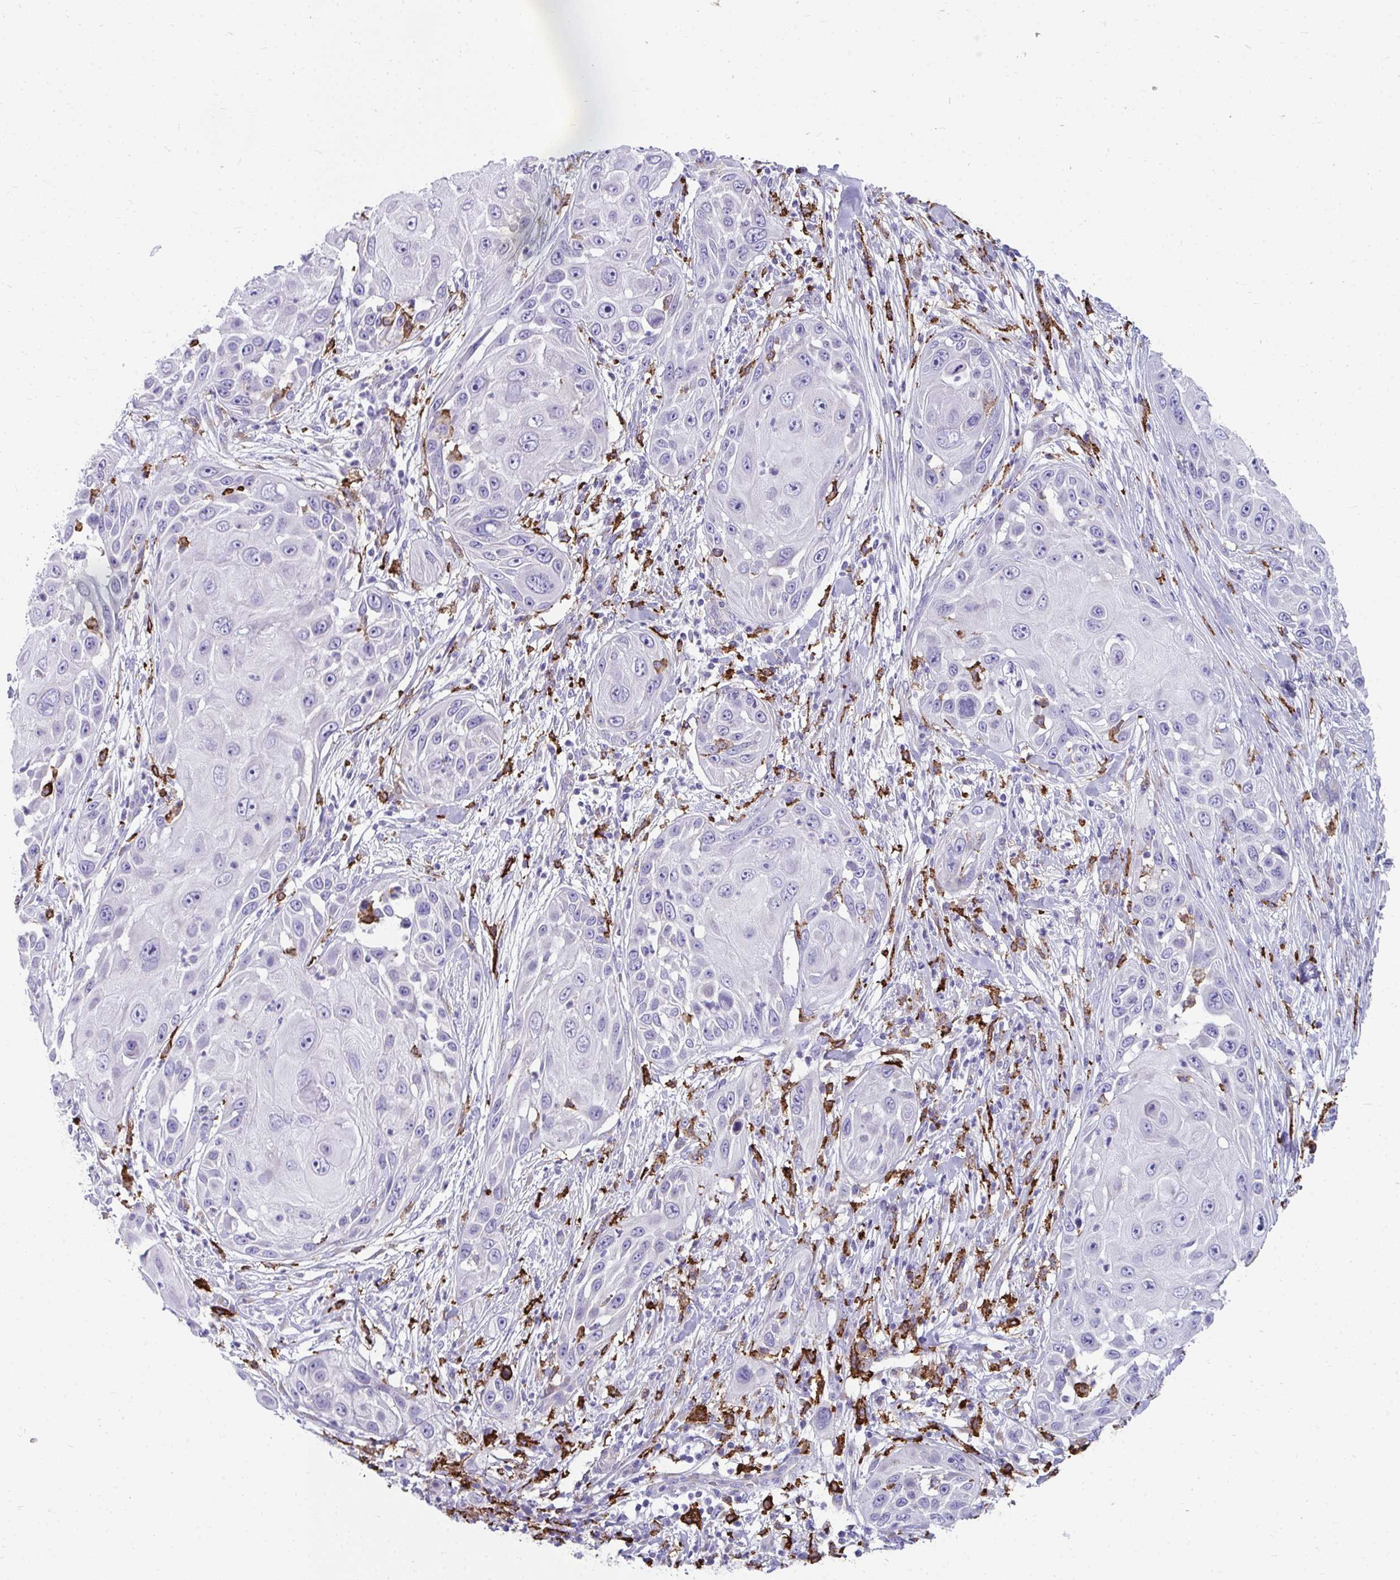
{"staining": {"intensity": "negative", "quantity": "none", "location": "none"}, "tissue": "skin cancer", "cell_type": "Tumor cells", "image_type": "cancer", "snomed": [{"axis": "morphology", "description": "Squamous cell carcinoma, NOS"}, {"axis": "topography", "description": "Skin"}], "caption": "Skin cancer (squamous cell carcinoma) was stained to show a protein in brown. There is no significant expression in tumor cells.", "gene": "CD163", "patient": {"sex": "female", "age": 44}}